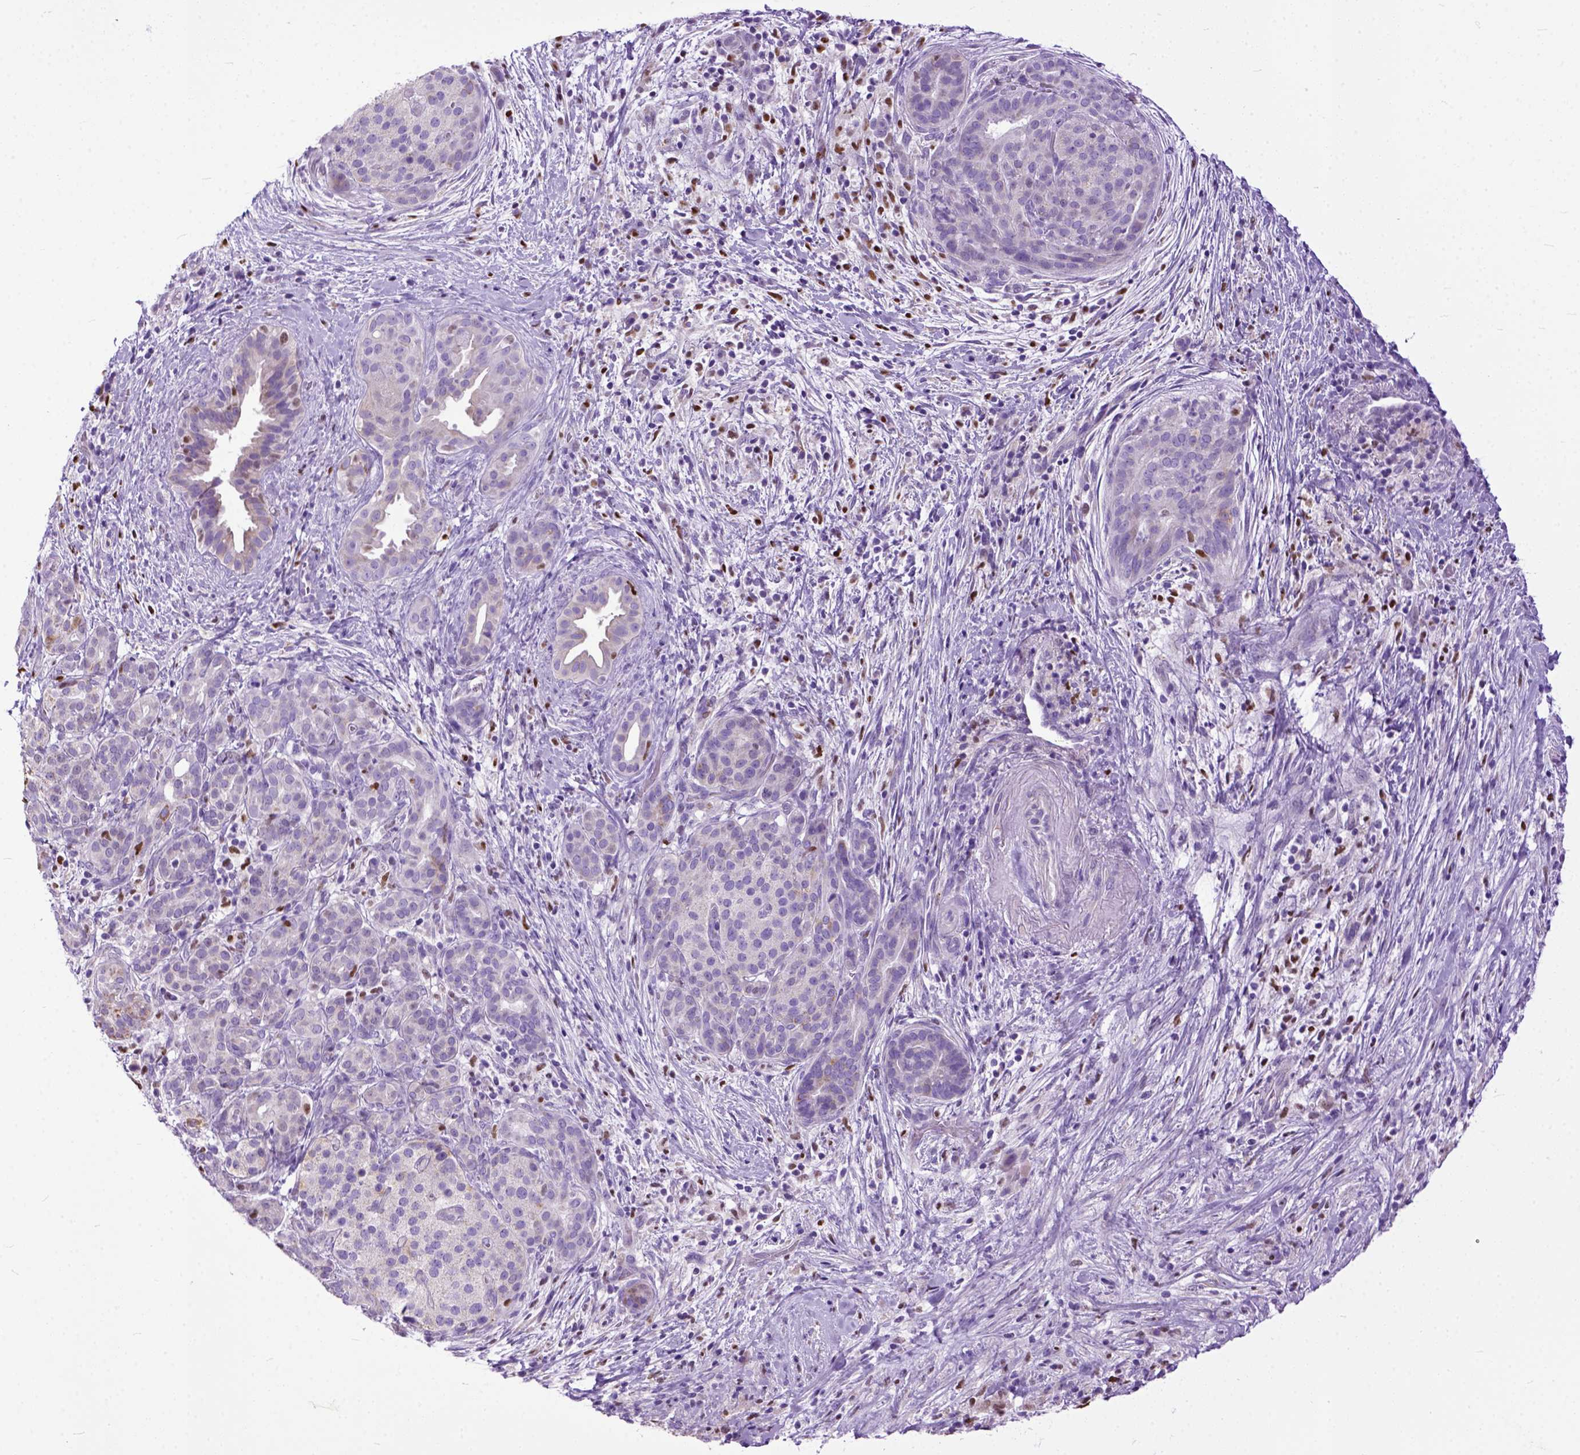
{"staining": {"intensity": "moderate", "quantity": "<25%", "location": "cytoplasmic/membranous"}, "tissue": "pancreatic cancer", "cell_type": "Tumor cells", "image_type": "cancer", "snomed": [{"axis": "morphology", "description": "Adenocarcinoma, NOS"}, {"axis": "topography", "description": "Pancreas"}], "caption": "A micrograph of human pancreatic cancer (adenocarcinoma) stained for a protein displays moderate cytoplasmic/membranous brown staining in tumor cells.", "gene": "CRB1", "patient": {"sex": "male", "age": 44}}